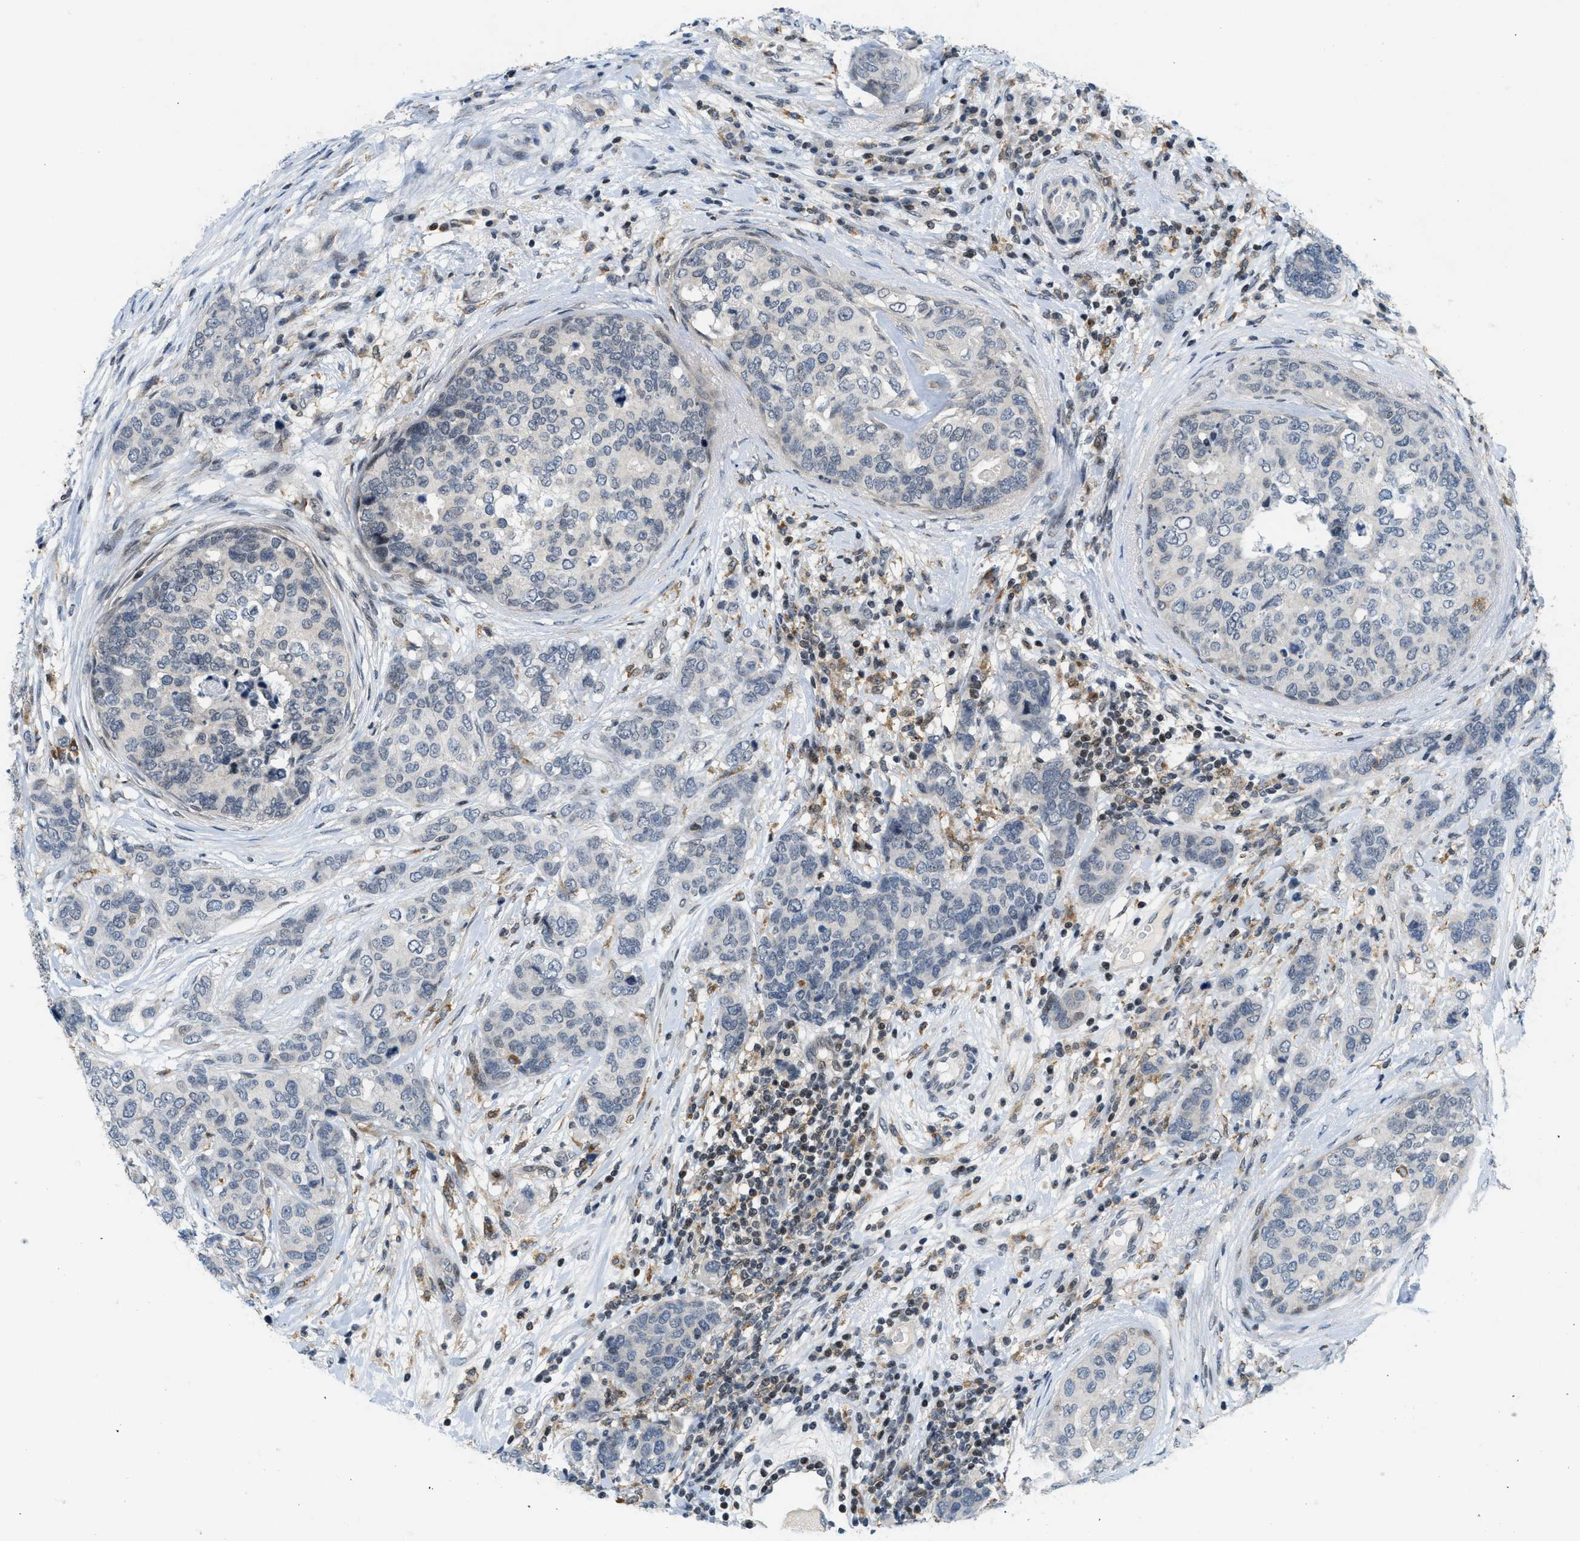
{"staining": {"intensity": "negative", "quantity": "none", "location": "none"}, "tissue": "breast cancer", "cell_type": "Tumor cells", "image_type": "cancer", "snomed": [{"axis": "morphology", "description": "Lobular carcinoma"}, {"axis": "topography", "description": "Breast"}], "caption": "Breast cancer (lobular carcinoma) was stained to show a protein in brown. There is no significant expression in tumor cells. (Immunohistochemistry, brightfield microscopy, high magnification).", "gene": "ING1", "patient": {"sex": "female", "age": 59}}